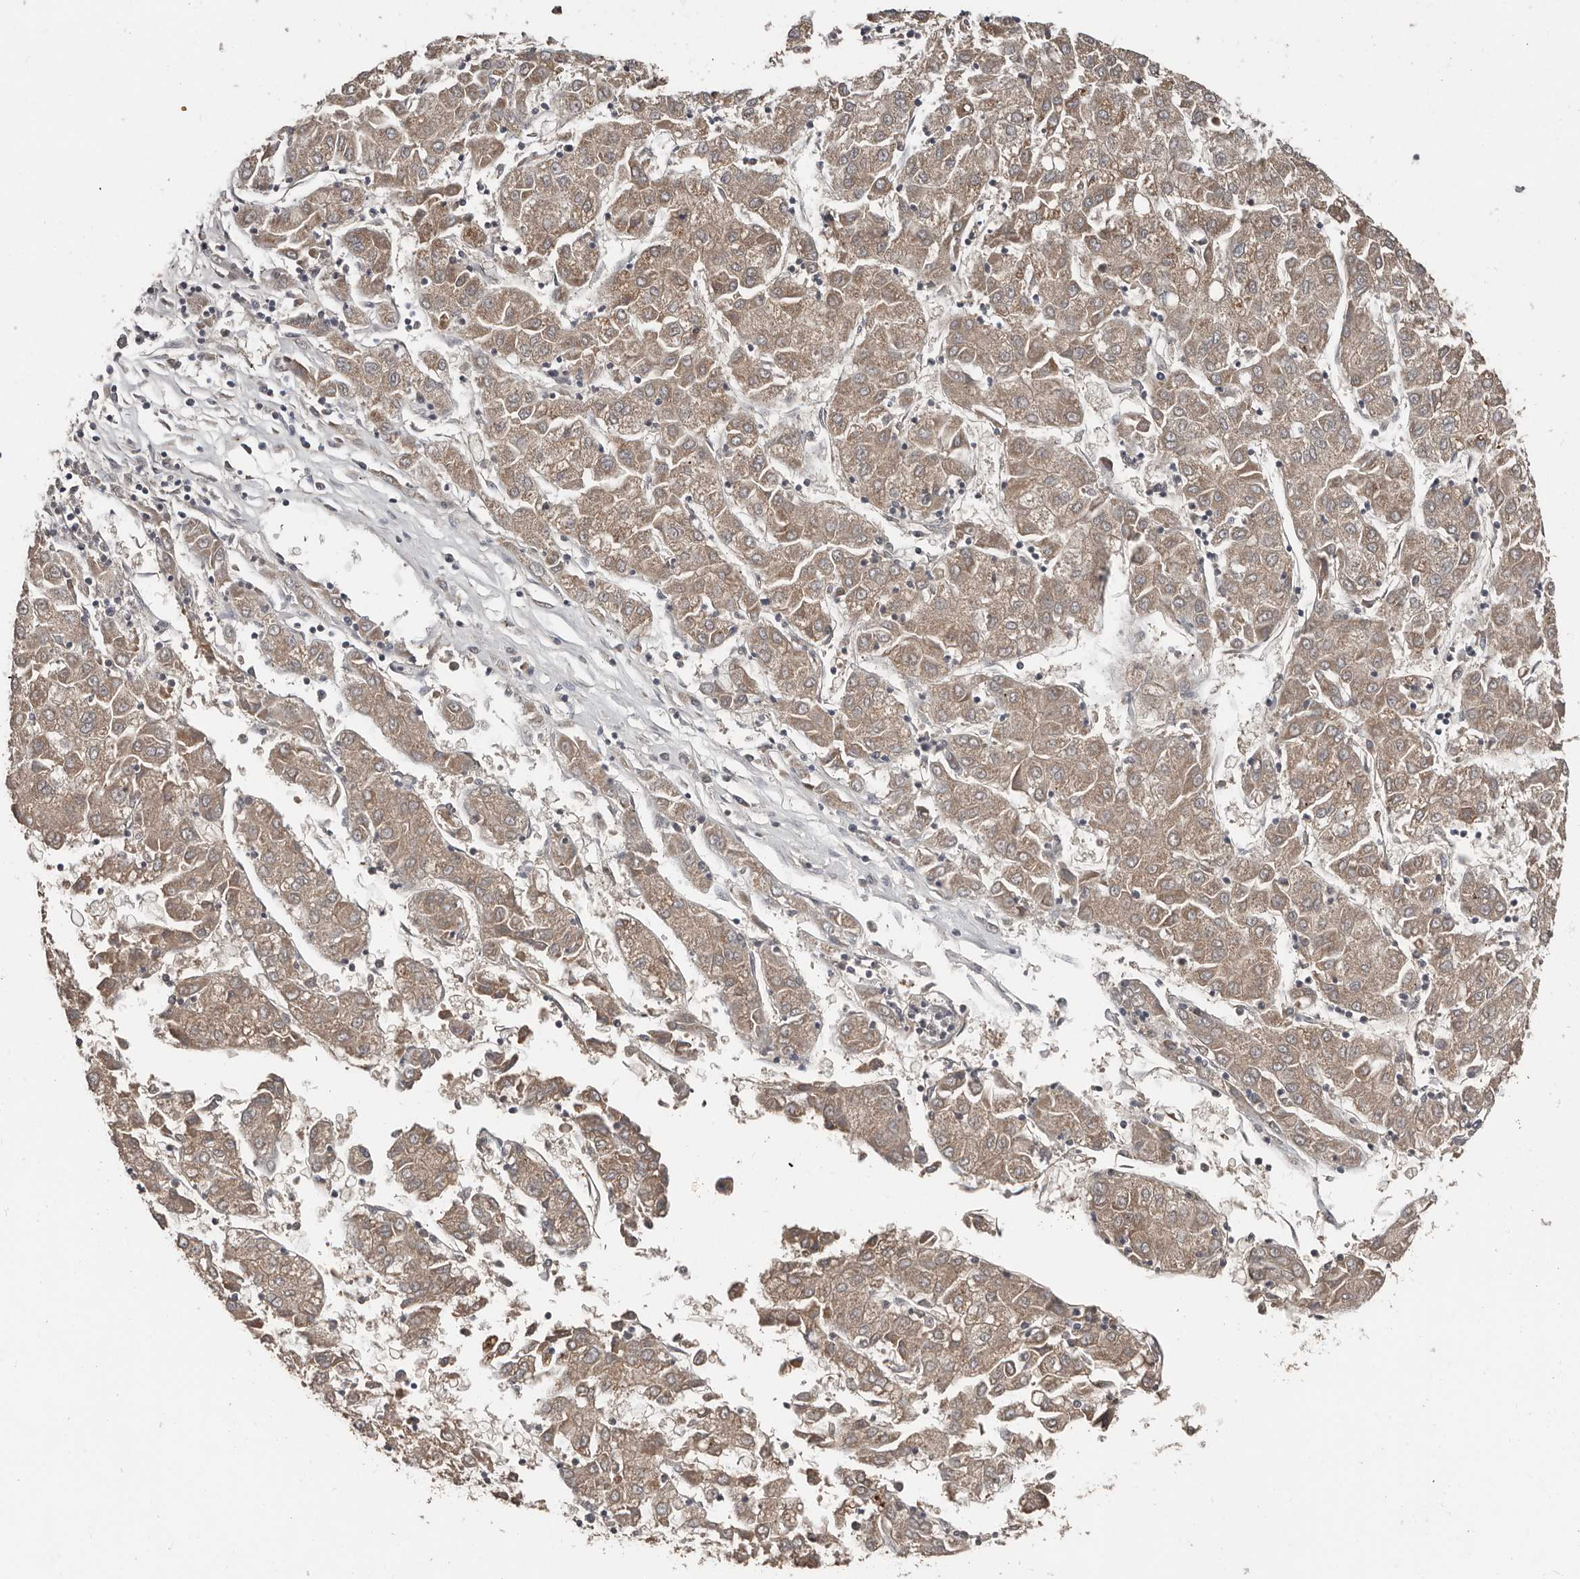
{"staining": {"intensity": "moderate", "quantity": ">75%", "location": "cytoplasmic/membranous"}, "tissue": "liver cancer", "cell_type": "Tumor cells", "image_type": "cancer", "snomed": [{"axis": "morphology", "description": "Carcinoma, Hepatocellular, NOS"}, {"axis": "topography", "description": "Liver"}], "caption": "Moderate cytoplasmic/membranous staining is present in about >75% of tumor cells in liver cancer (hepatocellular carcinoma). (brown staining indicates protein expression, while blue staining denotes nuclei).", "gene": "SLC39A2", "patient": {"sex": "male", "age": 72}}